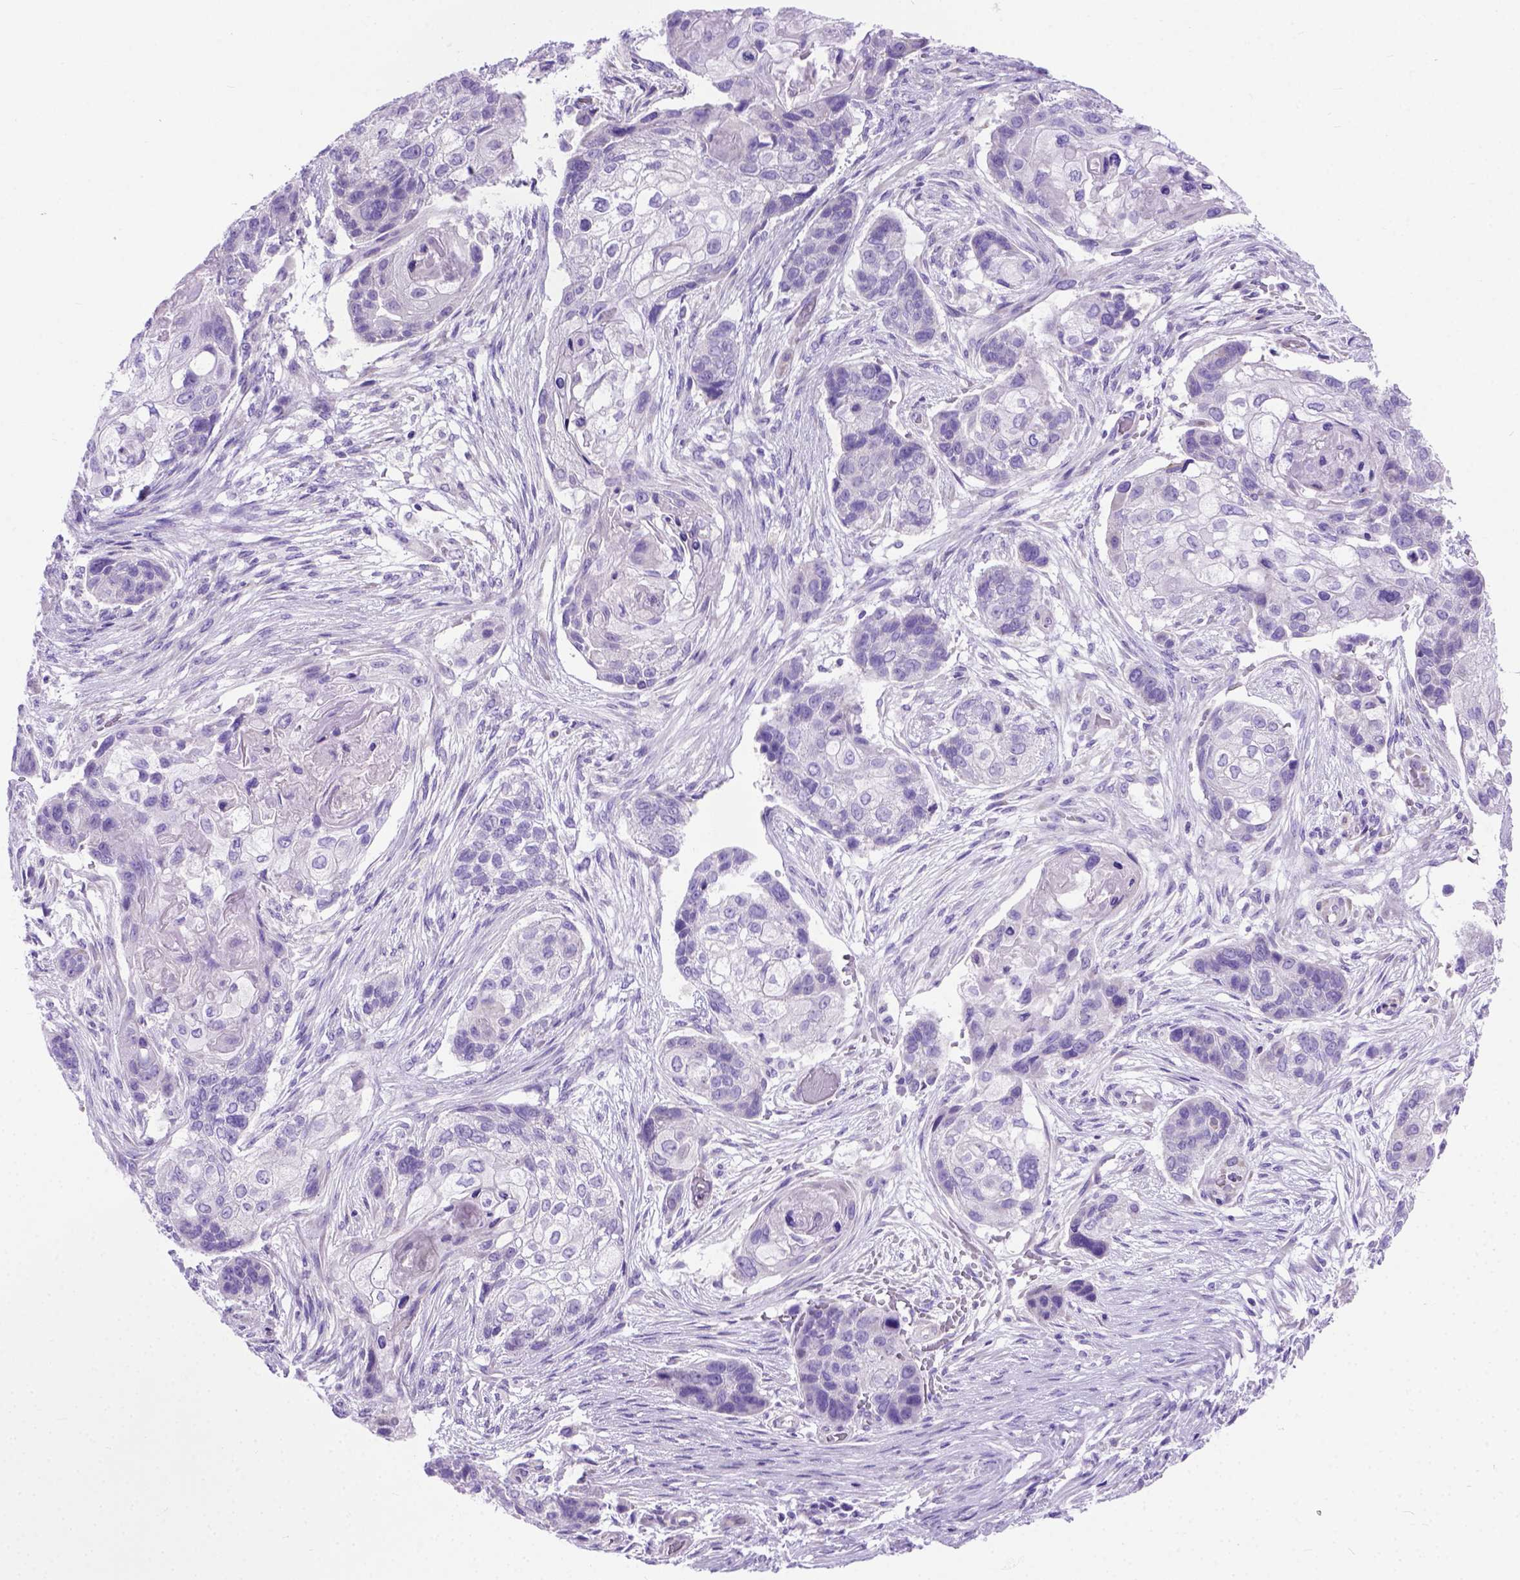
{"staining": {"intensity": "negative", "quantity": "none", "location": "none"}, "tissue": "lung cancer", "cell_type": "Tumor cells", "image_type": "cancer", "snomed": [{"axis": "morphology", "description": "Squamous cell carcinoma, NOS"}, {"axis": "topography", "description": "Lung"}], "caption": "Photomicrograph shows no significant protein positivity in tumor cells of lung squamous cell carcinoma.", "gene": "ODAD3", "patient": {"sex": "male", "age": 69}}